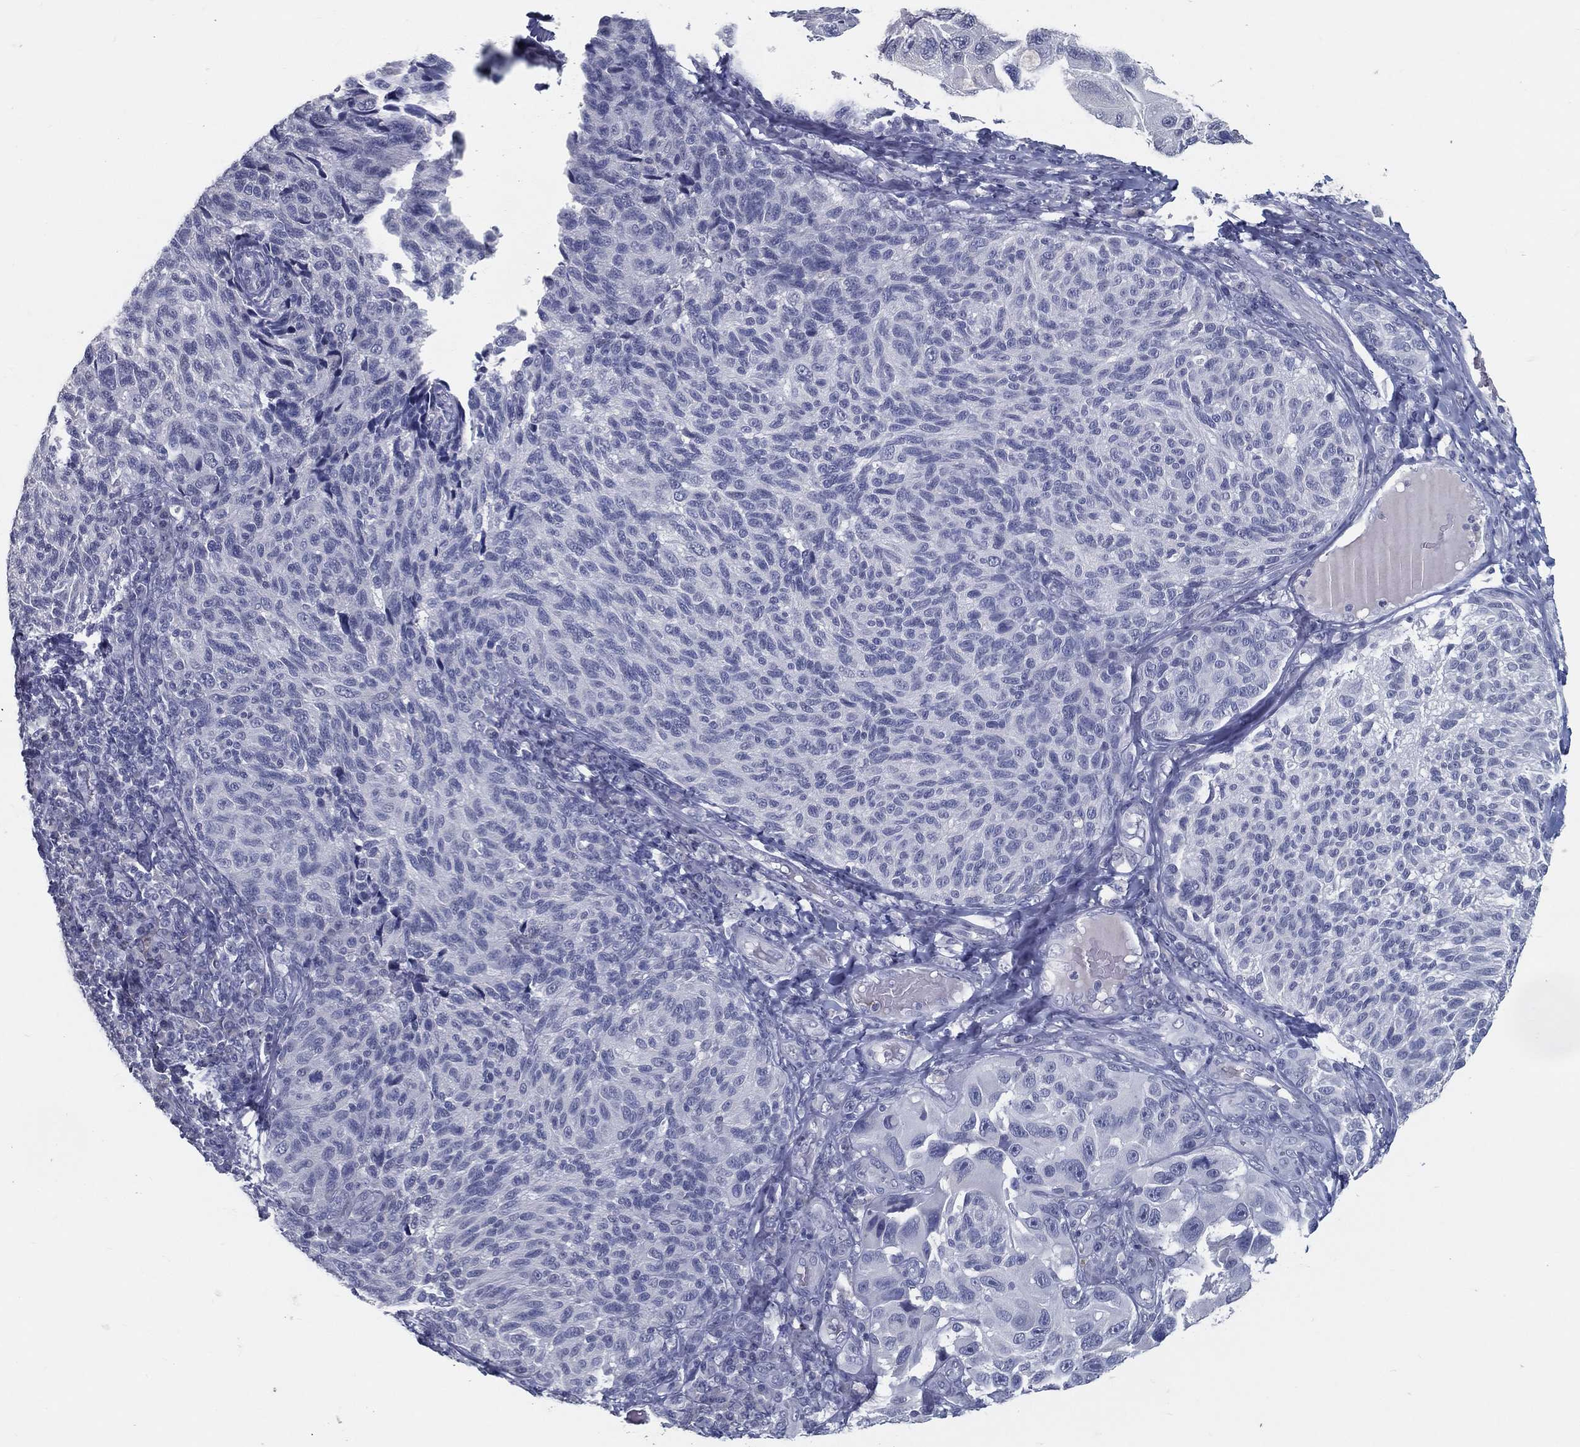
{"staining": {"intensity": "negative", "quantity": "none", "location": "none"}, "tissue": "melanoma", "cell_type": "Tumor cells", "image_type": "cancer", "snomed": [{"axis": "morphology", "description": "Malignant melanoma, NOS"}, {"axis": "topography", "description": "Skin"}], "caption": "Immunohistochemistry (IHC) histopathology image of neoplastic tissue: human malignant melanoma stained with DAB (3,3'-diaminobenzidine) shows no significant protein expression in tumor cells.", "gene": "ACE2", "patient": {"sex": "female", "age": 73}}